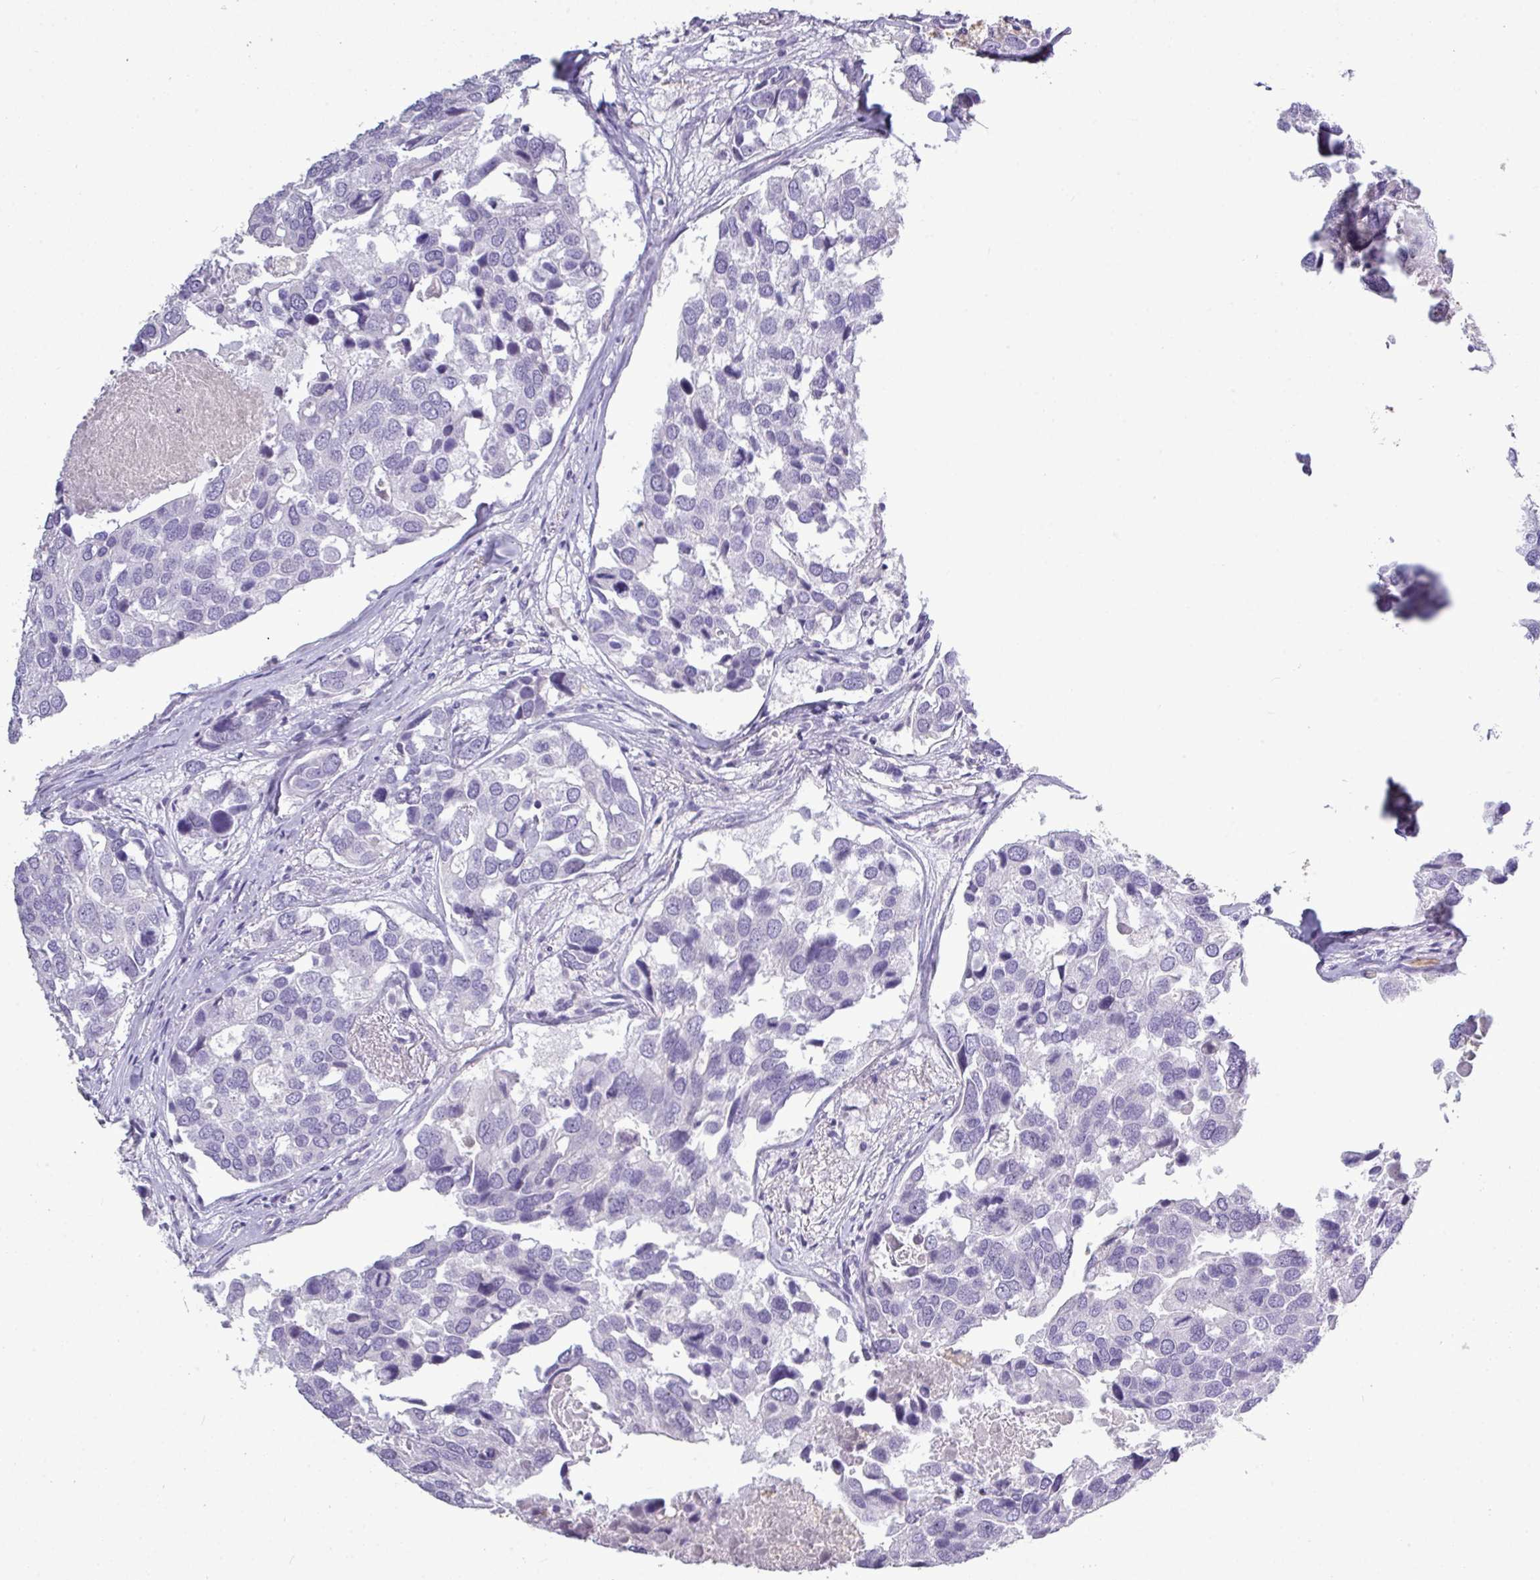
{"staining": {"intensity": "negative", "quantity": "none", "location": "none"}, "tissue": "breast cancer", "cell_type": "Tumor cells", "image_type": "cancer", "snomed": [{"axis": "morphology", "description": "Duct carcinoma"}, {"axis": "topography", "description": "Breast"}], "caption": "Immunohistochemistry (IHC) photomicrograph of human breast cancer stained for a protein (brown), which displays no staining in tumor cells.", "gene": "TMEM91", "patient": {"sex": "female", "age": 83}}